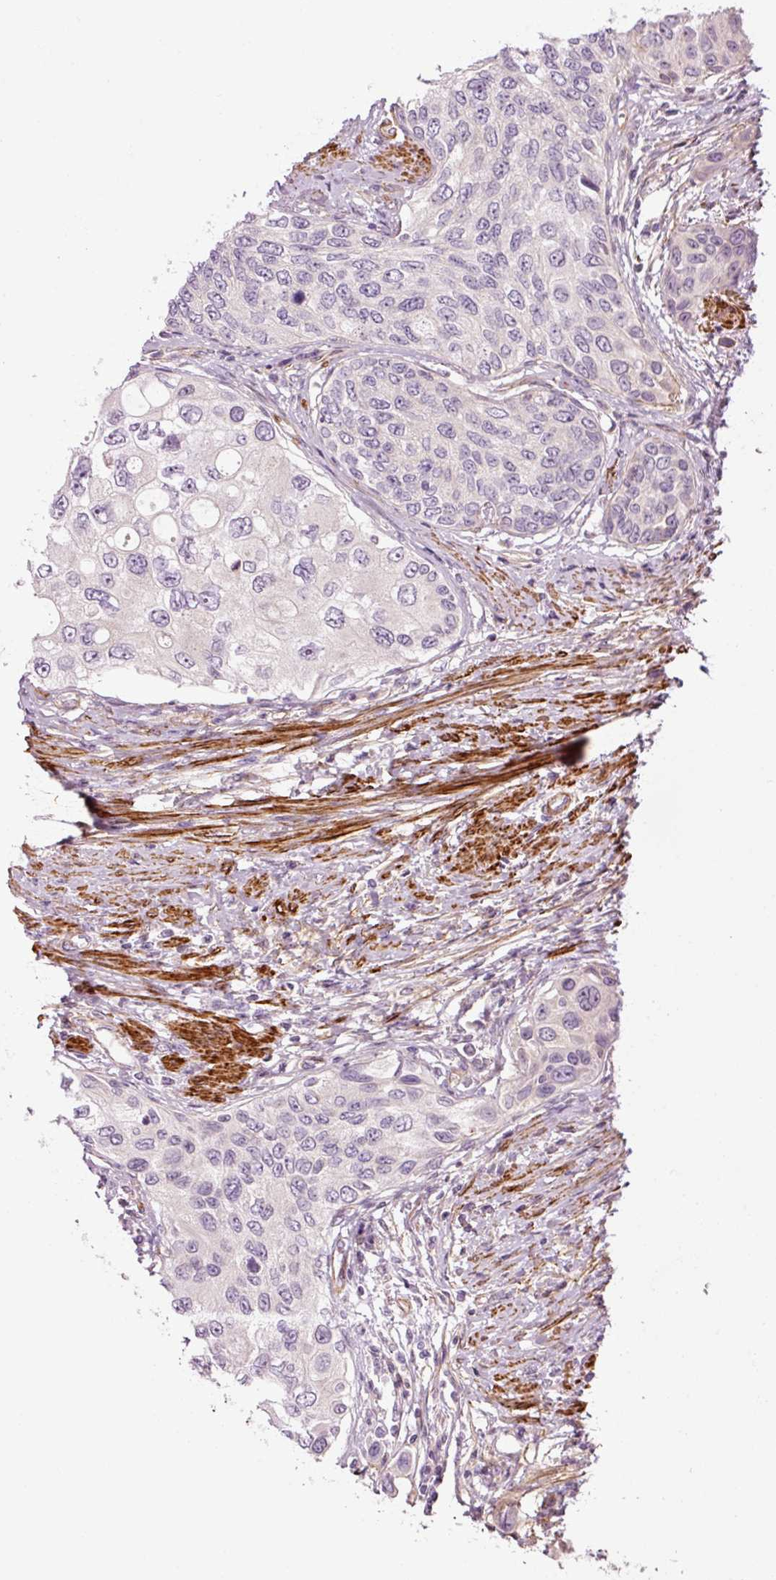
{"staining": {"intensity": "negative", "quantity": "none", "location": "none"}, "tissue": "urothelial cancer", "cell_type": "Tumor cells", "image_type": "cancer", "snomed": [{"axis": "morphology", "description": "Urothelial carcinoma, High grade"}, {"axis": "topography", "description": "Urinary bladder"}], "caption": "The photomicrograph shows no significant expression in tumor cells of urothelial cancer.", "gene": "ANKRD20A1", "patient": {"sex": "female", "age": 56}}